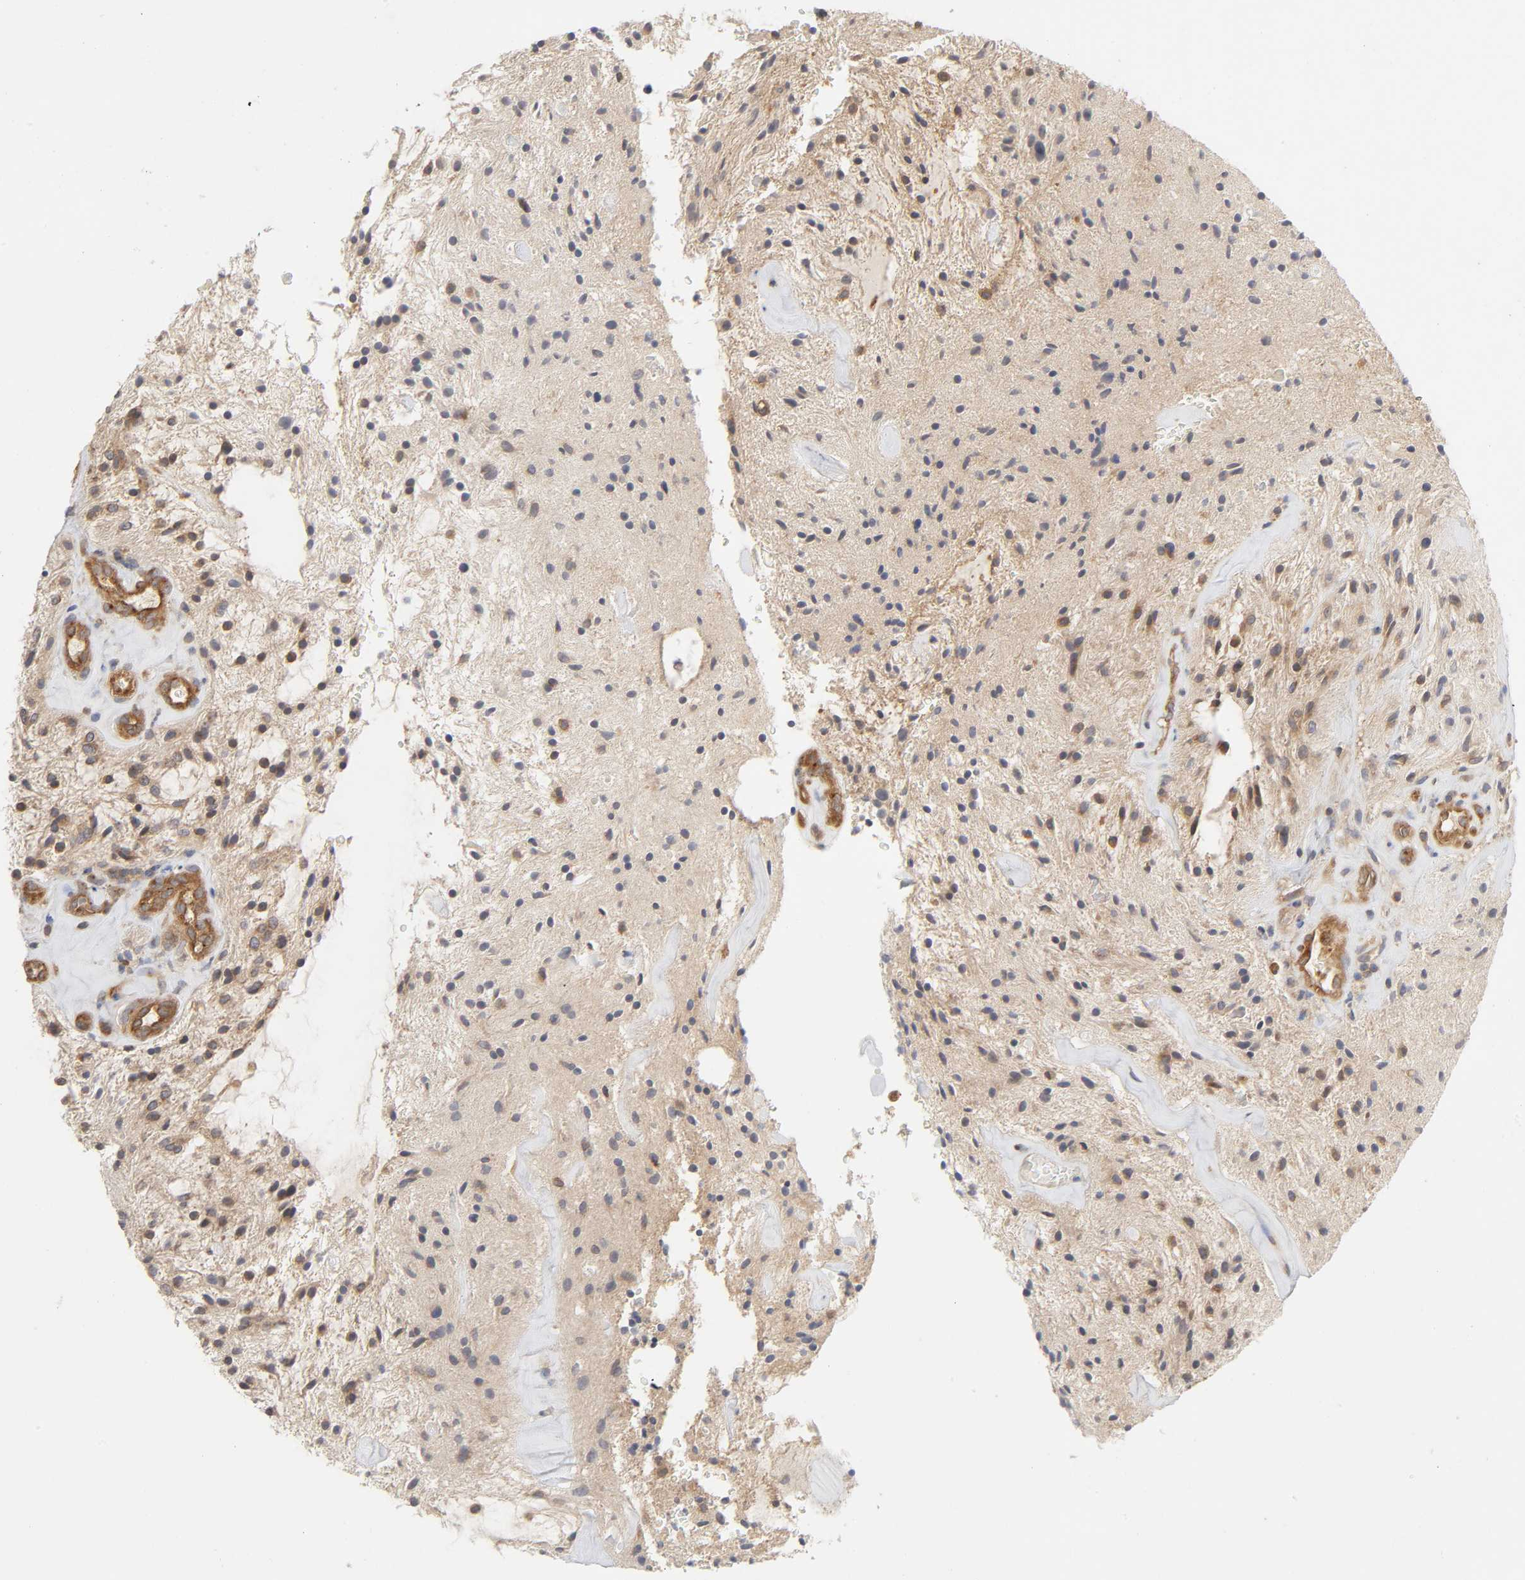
{"staining": {"intensity": "weak", "quantity": "25%-75%", "location": "cytoplasmic/membranous"}, "tissue": "glioma", "cell_type": "Tumor cells", "image_type": "cancer", "snomed": [{"axis": "morphology", "description": "Glioma, malignant, NOS"}, {"axis": "topography", "description": "Cerebellum"}], "caption": "This is an image of immunohistochemistry (IHC) staining of glioma (malignant), which shows weak expression in the cytoplasmic/membranous of tumor cells.", "gene": "SCHIP1", "patient": {"sex": "female", "age": 10}}